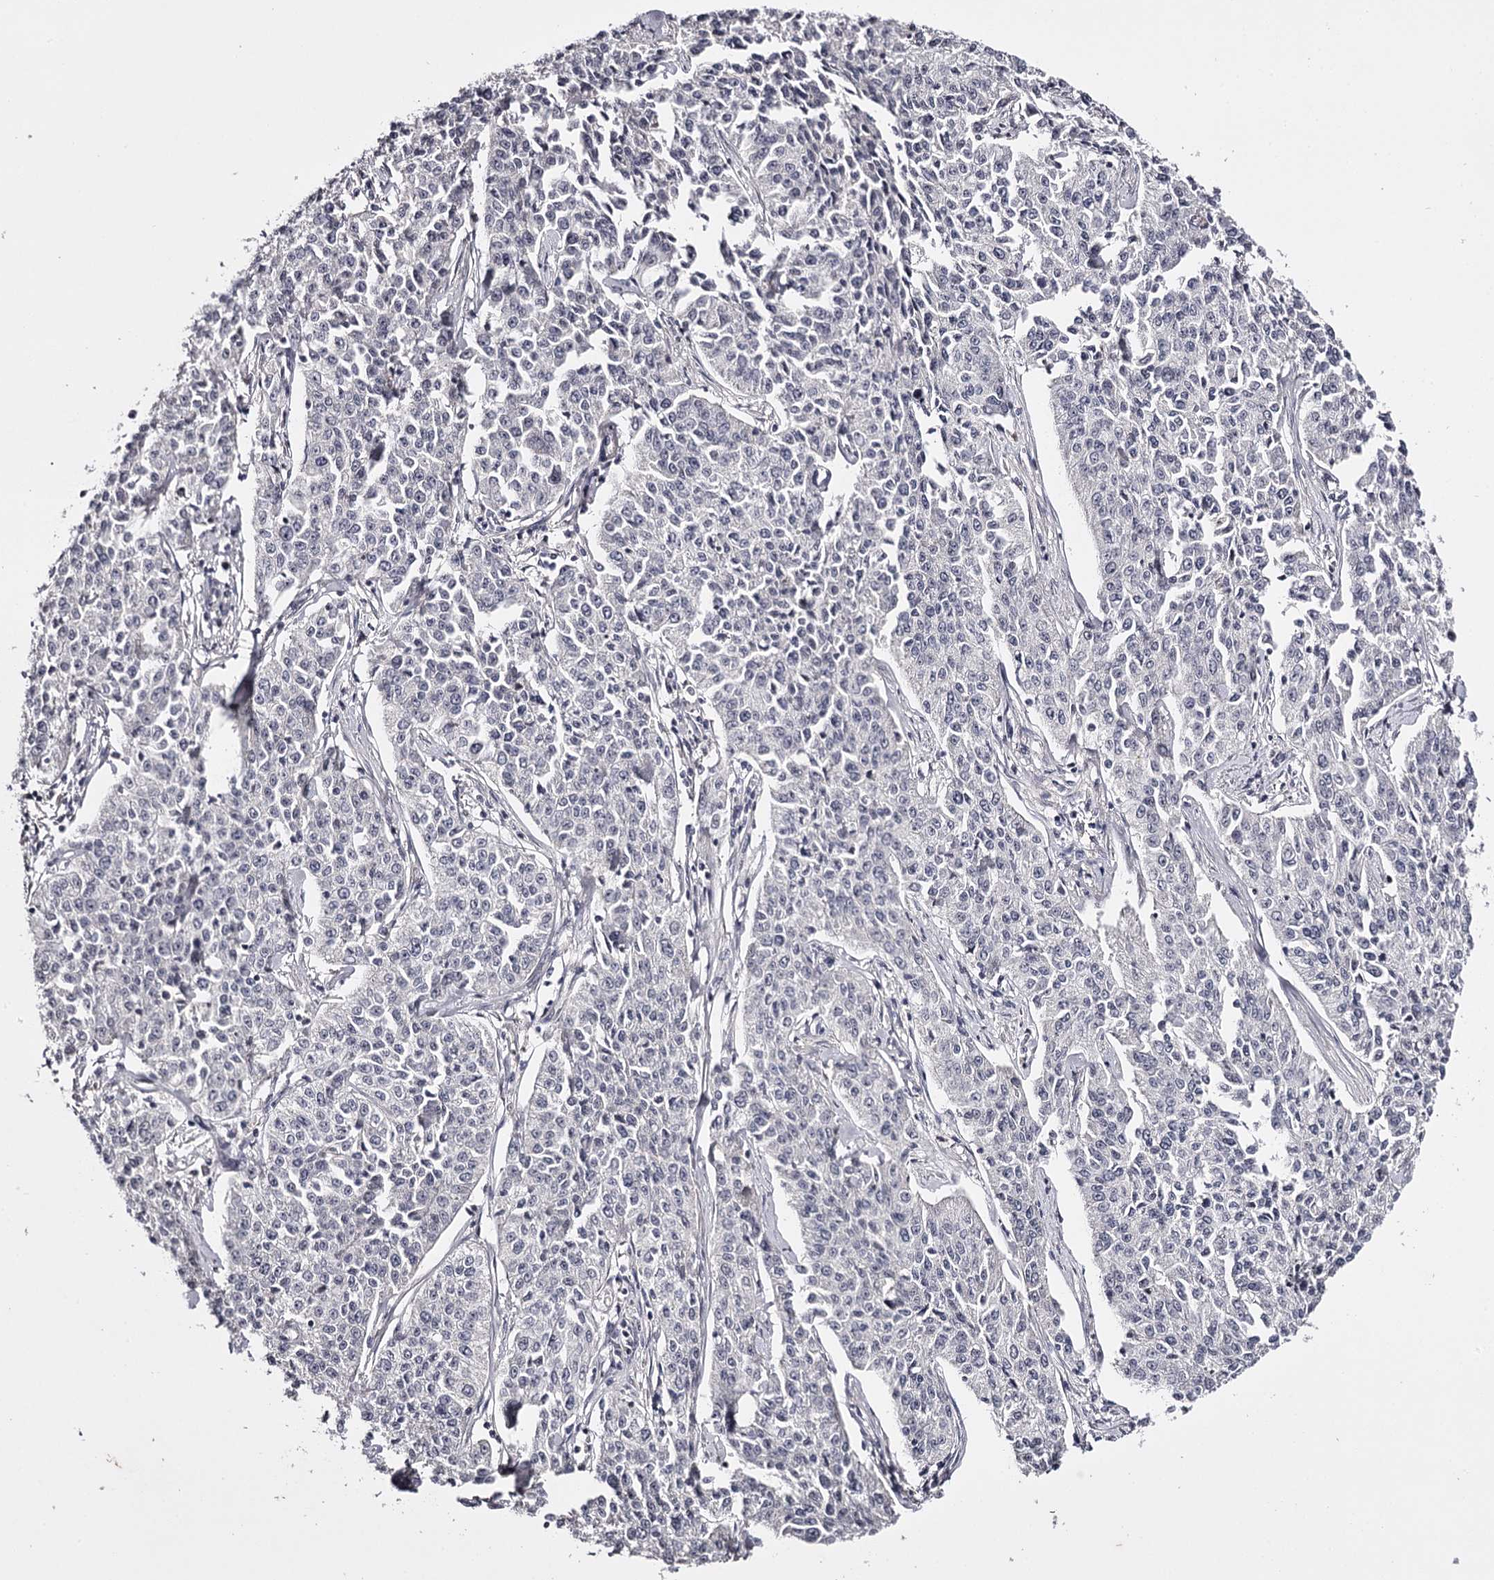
{"staining": {"intensity": "negative", "quantity": "none", "location": "none"}, "tissue": "cervical cancer", "cell_type": "Tumor cells", "image_type": "cancer", "snomed": [{"axis": "morphology", "description": "Squamous cell carcinoma, NOS"}, {"axis": "topography", "description": "Cervix"}], "caption": "IHC of human cervical cancer (squamous cell carcinoma) demonstrates no positivity in tumor cells.", "gene": "PRM2", "patient": {"sex": "female", "age": 35}}